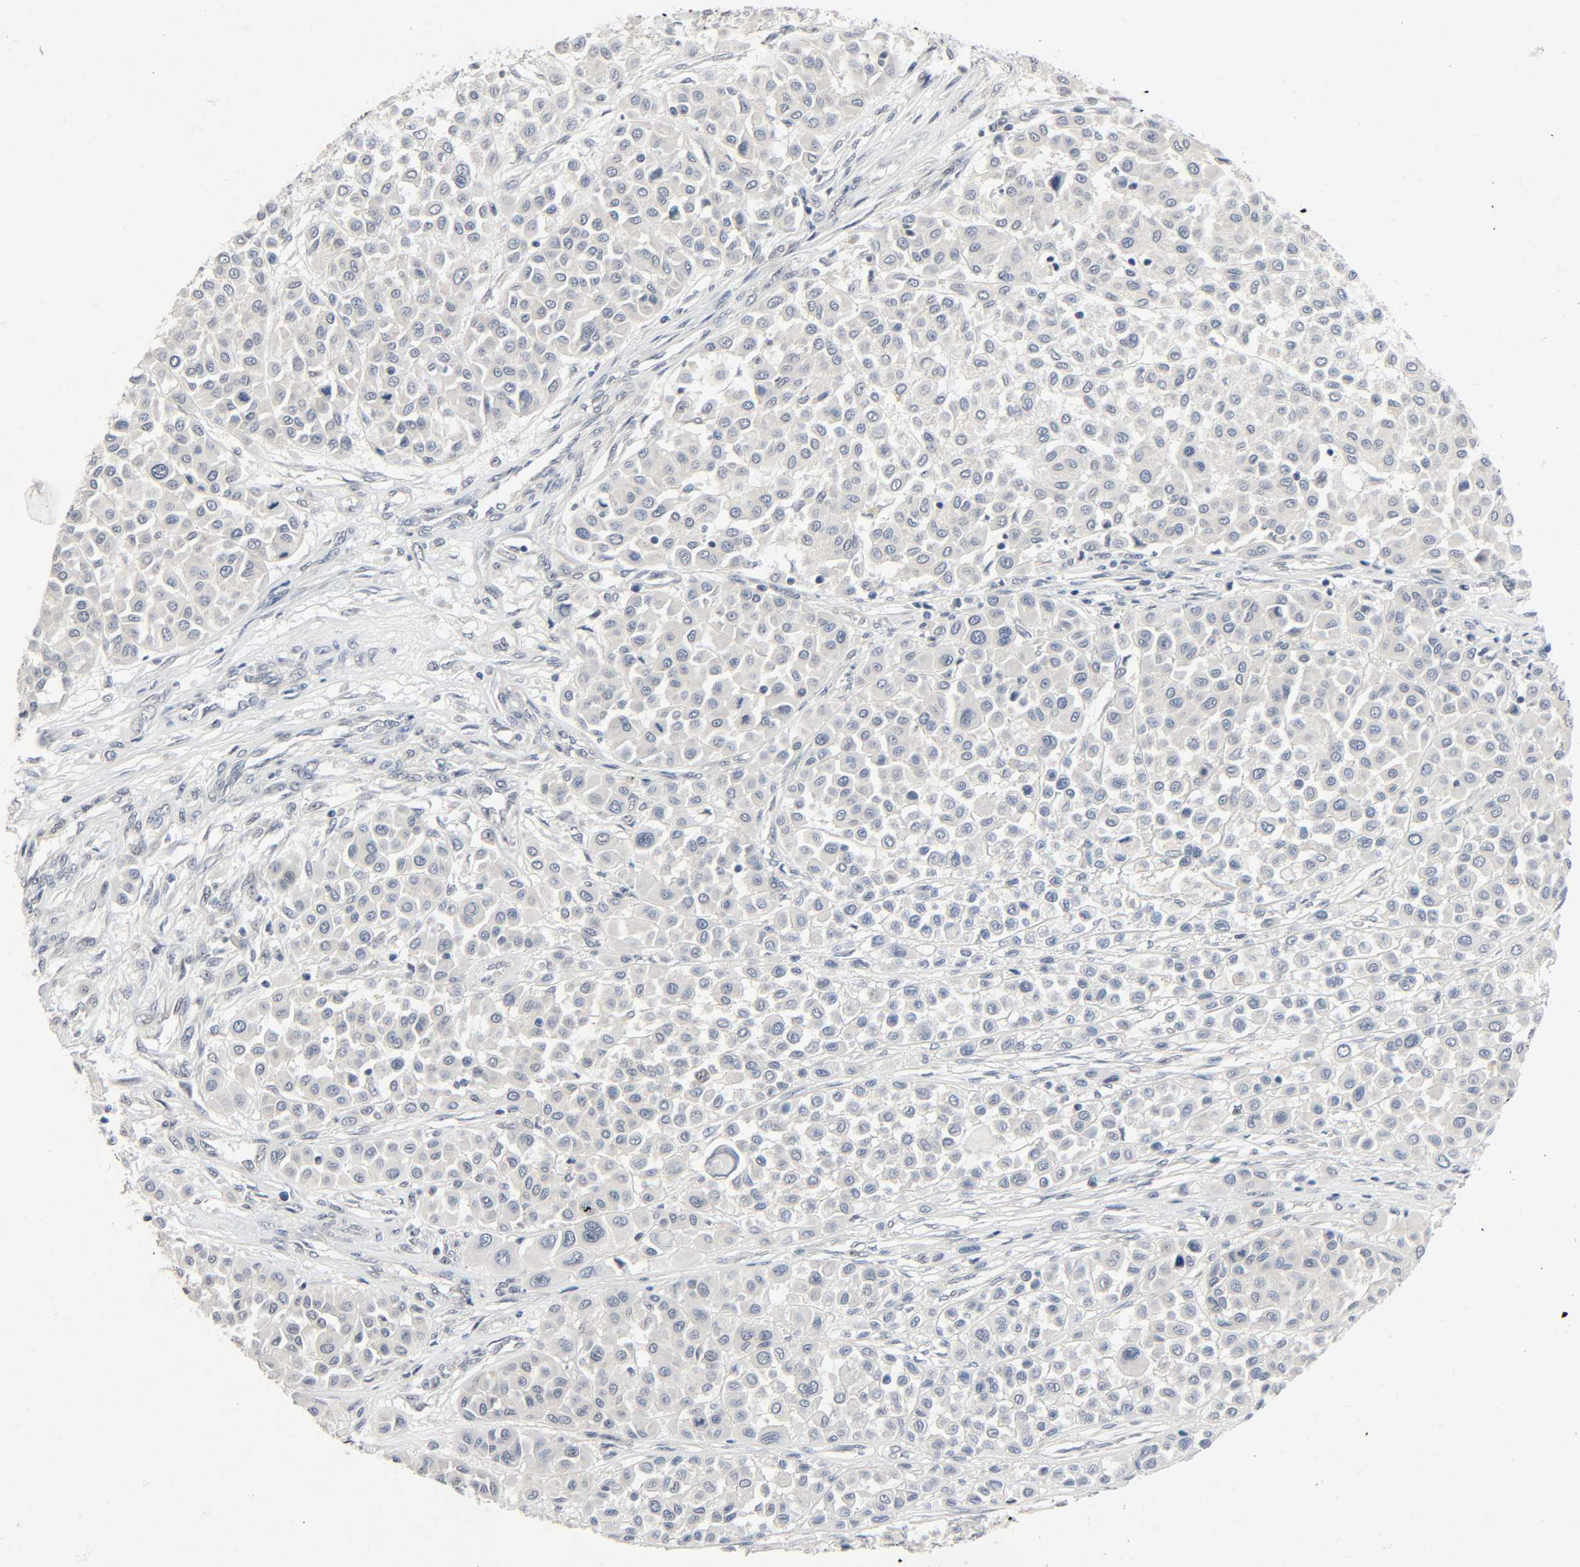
{"staining": {"intensity": "negative", "quantity": "none", "location": "none"}, "tissue": "melanoma", "cell_type": "Tumor cells", "image_type": "cancer", "snomed": [{"axis": "morphology", "description": "Malignant melanoma, Metastatic site"}, {"axis": "topography", "description": "Soft tissue"}], "caption": "Immunohistochemistry (IHC) of human melanoma shows no staining in tumor cells.", "gene": "MAPKAPK5", "patient": {"sex": "male", "age": 41}}